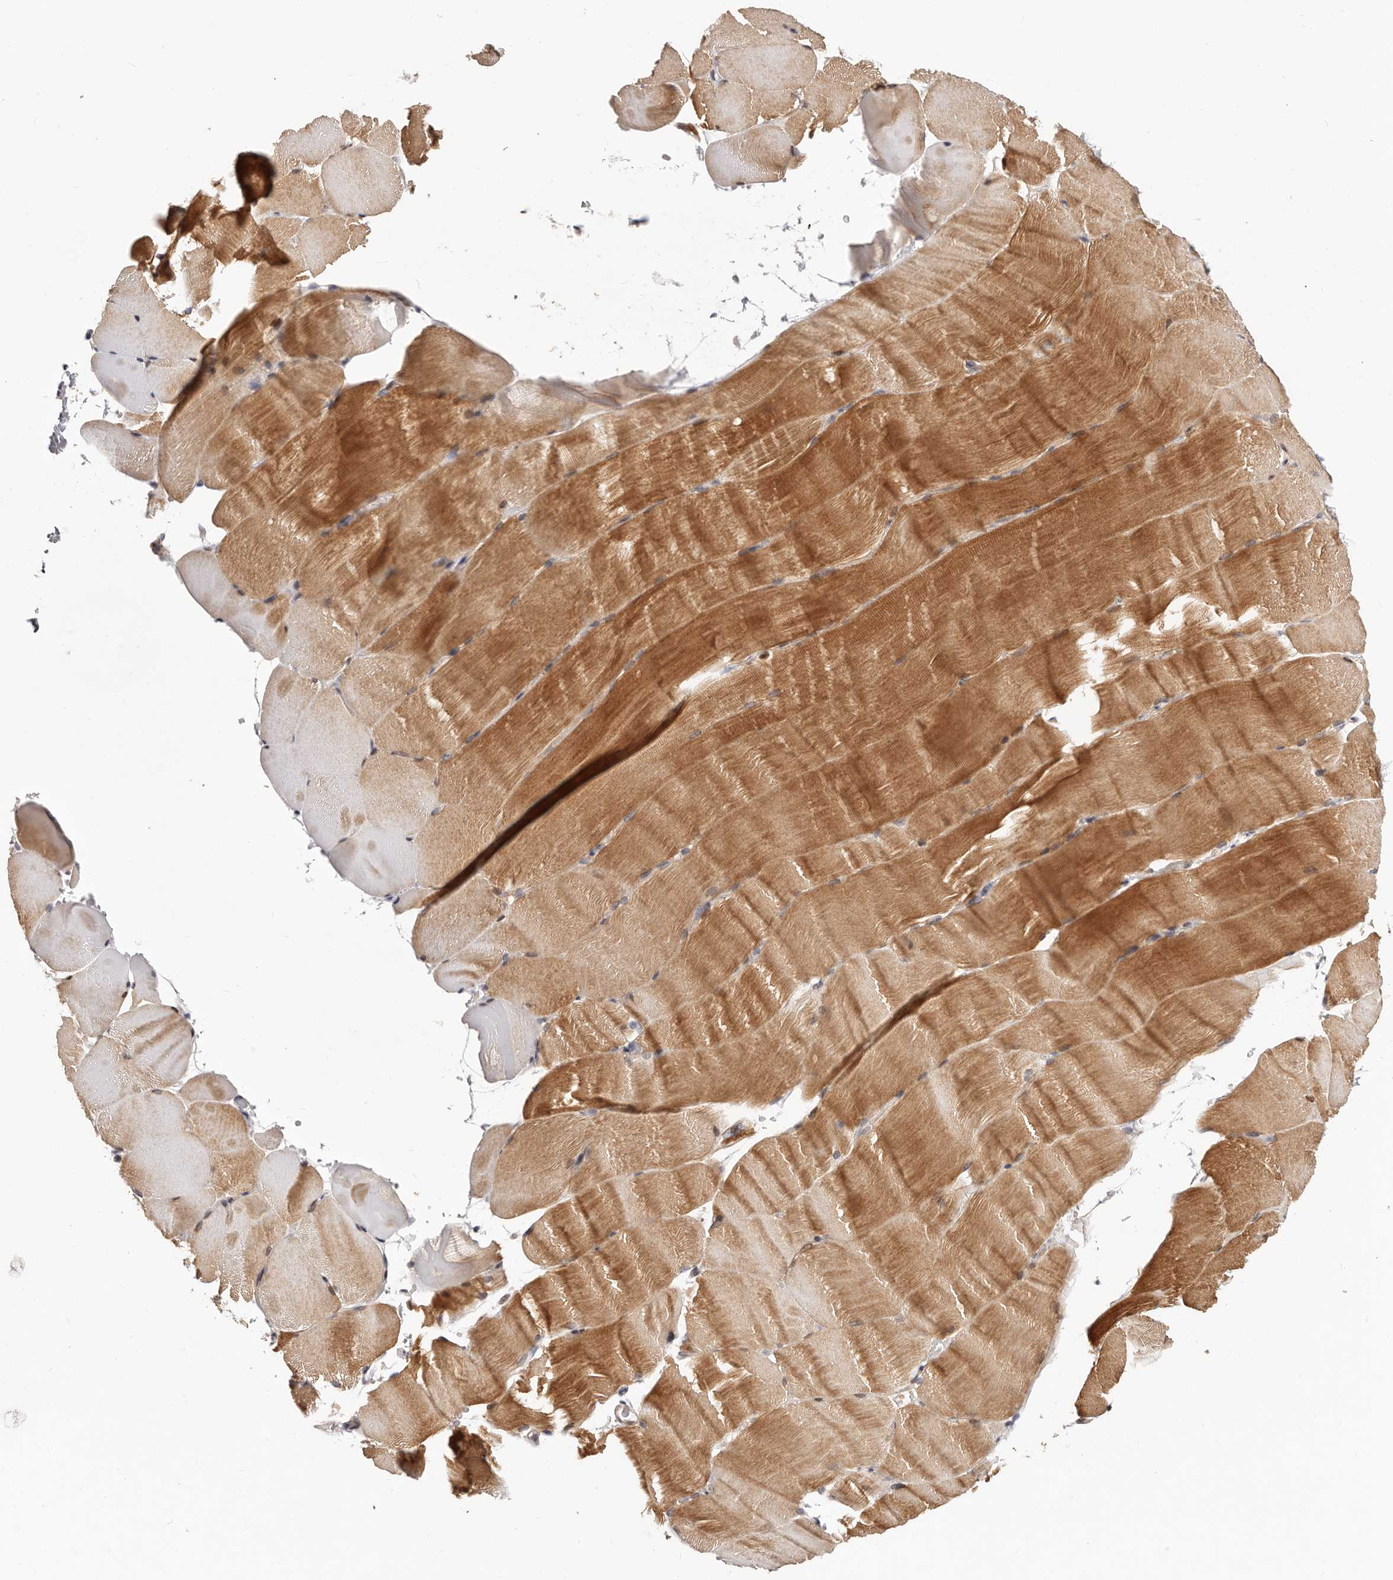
{"staining": {"intensity": "moderate", "quantity": ">75%", "location": "cytoplasmic/membranous"}, "tissue": "skeletal muscle", "cell_type": "Myocytes", "image_type": "normal", "snomed": [{"axis": "morphology", "description": "Normal tissue, NOS"}, {"axis": "topography", "description": "Skeletal muscle"}, {"axis": "topography", "description": "Parathyroid gland"}], "caption": "Immunohistochemical staining of benign human skeletal muscle reveals moderate cytoplasmic/membranous protein expression in about >75% of myocytes. The staining was performed using DAB (3,3'-diaminobenzidine), with brown indicating positive protein expression. Nuclei are stained blue with hematoxylin.", "gene": "EPHX3", "patient": {"sex": "female", "age": 37}}